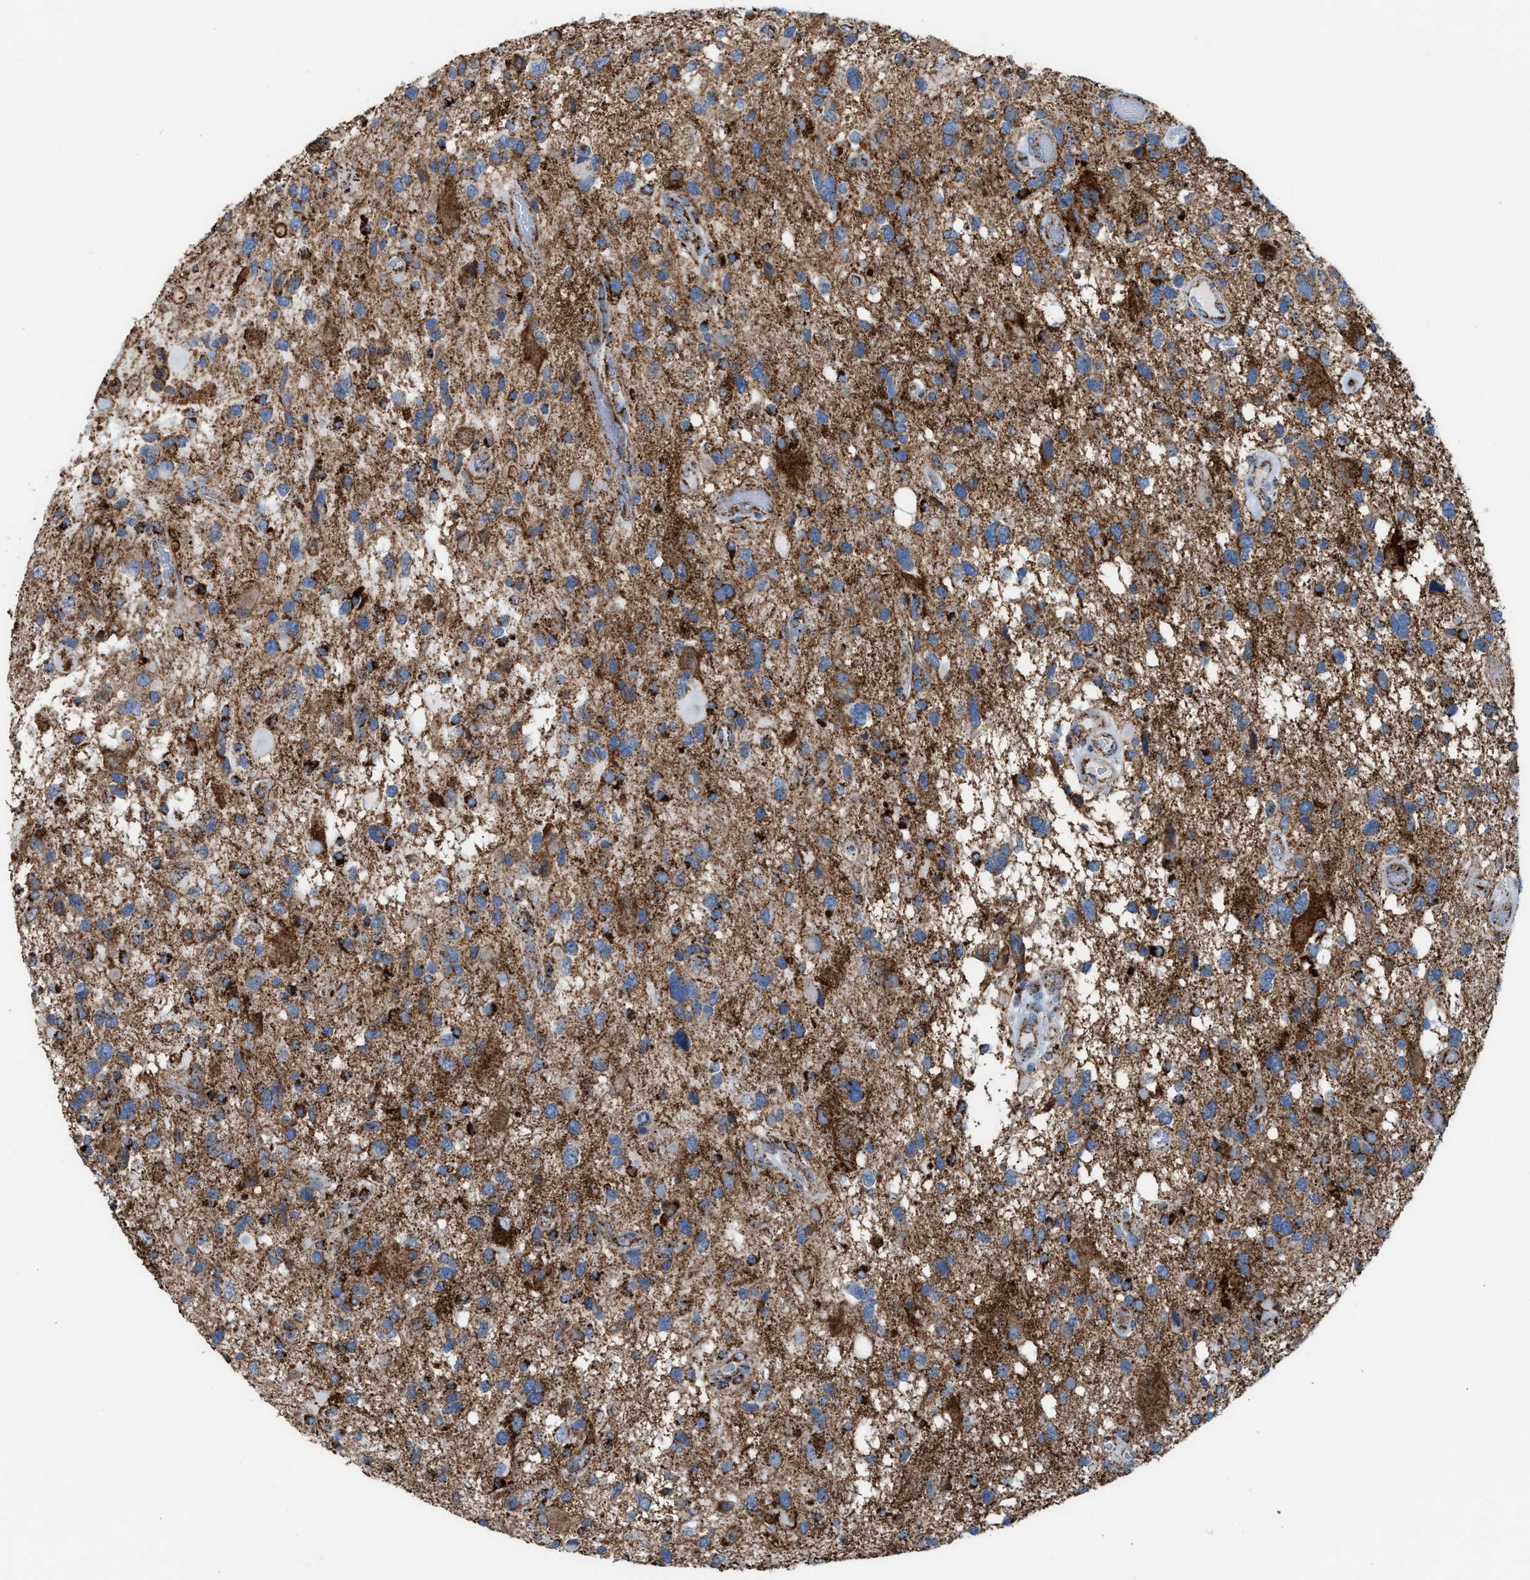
{"staining": {"intensity": "strong", "quantity": "25%-75%", "location": "cytoplasmic/membranous"}, "tissue": "glioma", "cell_type": "Tumor cells", "image_type": "cancer", "snomed": [{"axis": "morphology", "description": "Glioma, malignant, High grade"}, {"axis": "topography", "description": "Brain"}], "caption": "Glioma tissue exhibits strong cytoplasmic/membranous staining in approximately 25%-75% of tumor cells (Brightfield microscopy of DAB IHC at high magnification).", "gene": "ECHS1", "patient": {"sex": "male", "age": 33}}